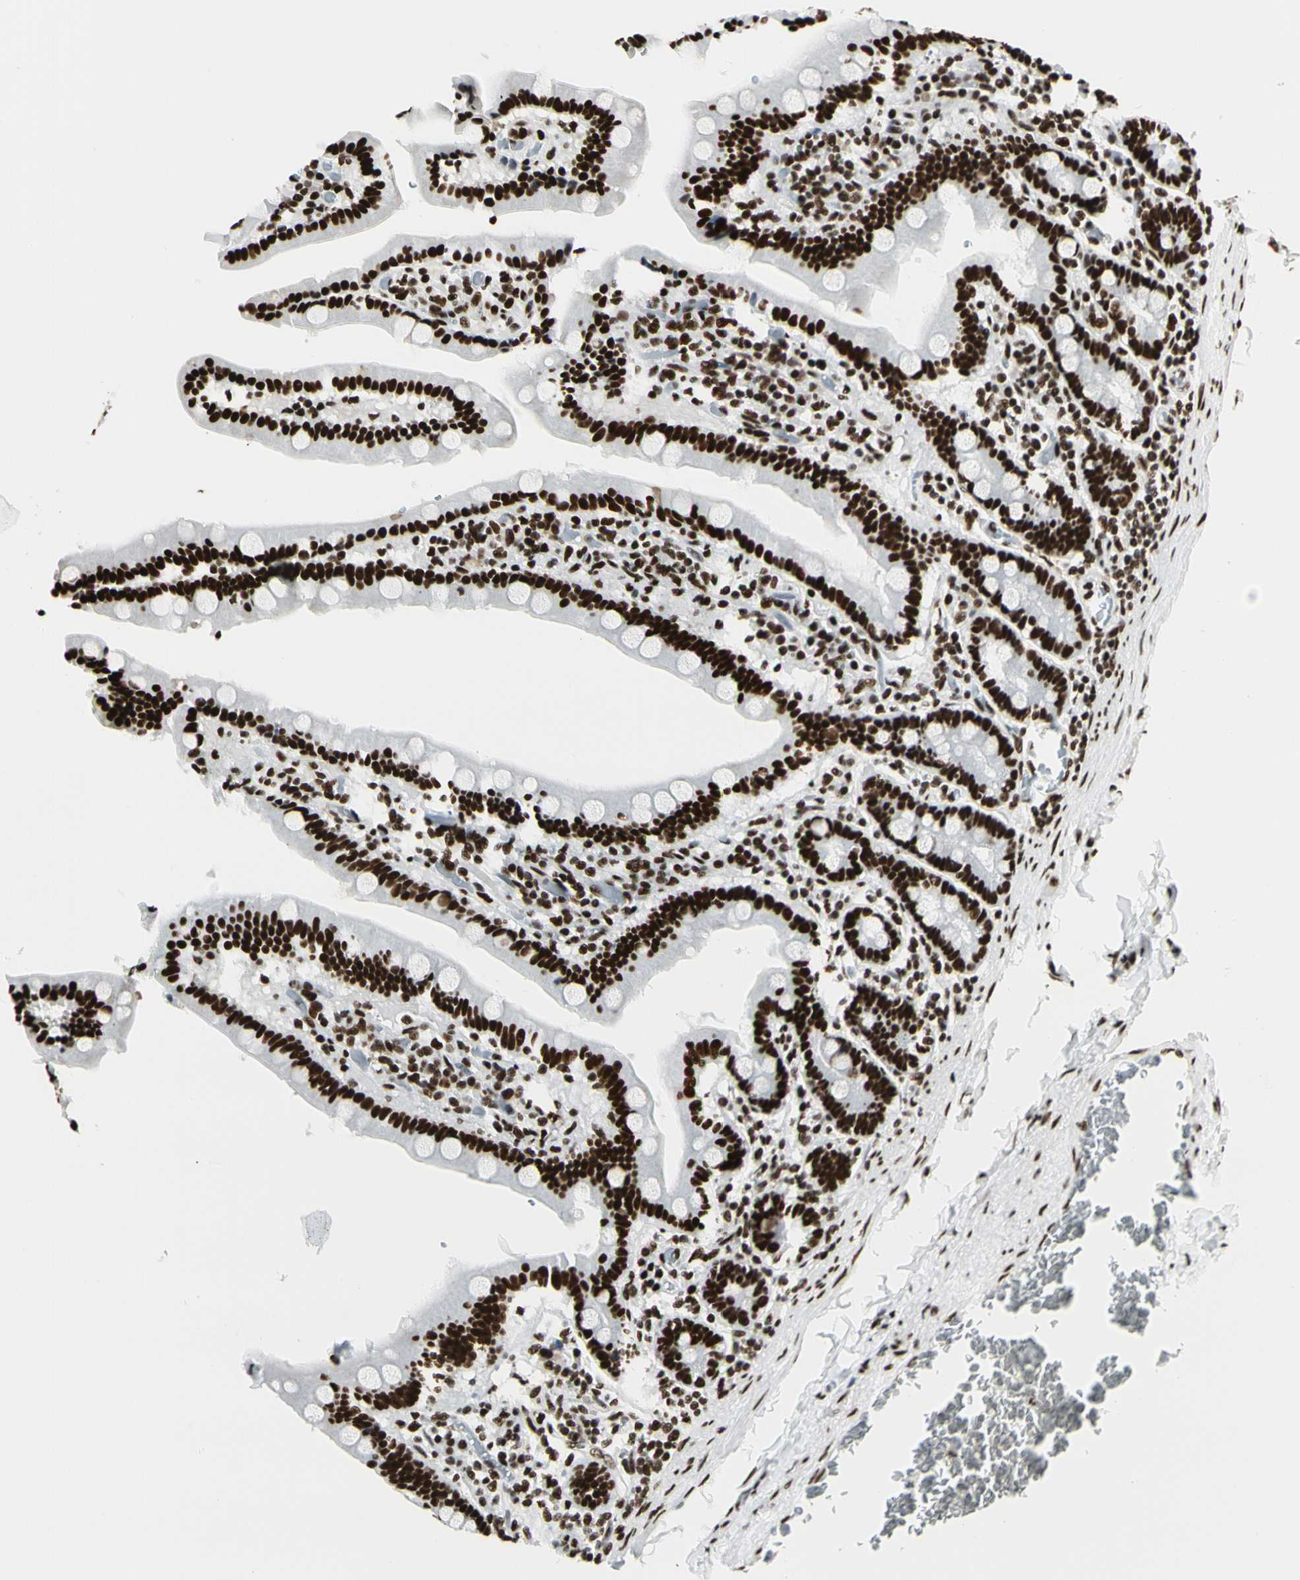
{"staining": {"intensity": "strong", "quantity": ">75%", "location": "nuclear"}, "tissue": "duodenum", "cell_type": "Glandular cells", "image_type": "normal", "snomed": [{"axis": "morphology", "description": "Normal tissue, NOS"}, {"axis": "topography", "description": "Duodenum"}], "caption": "DAB immunohistochemical staining of unremarkable duodenum exhibits strong nuclear protein positivity in approximately >75% of glandular cells. The protein is stained brown, and the nuclei are stained in blue (DAB IHC with brightfield microscopy, high magnification).", "gene": "CCAR1", "patient": {"sex": "female", "age": 53}}